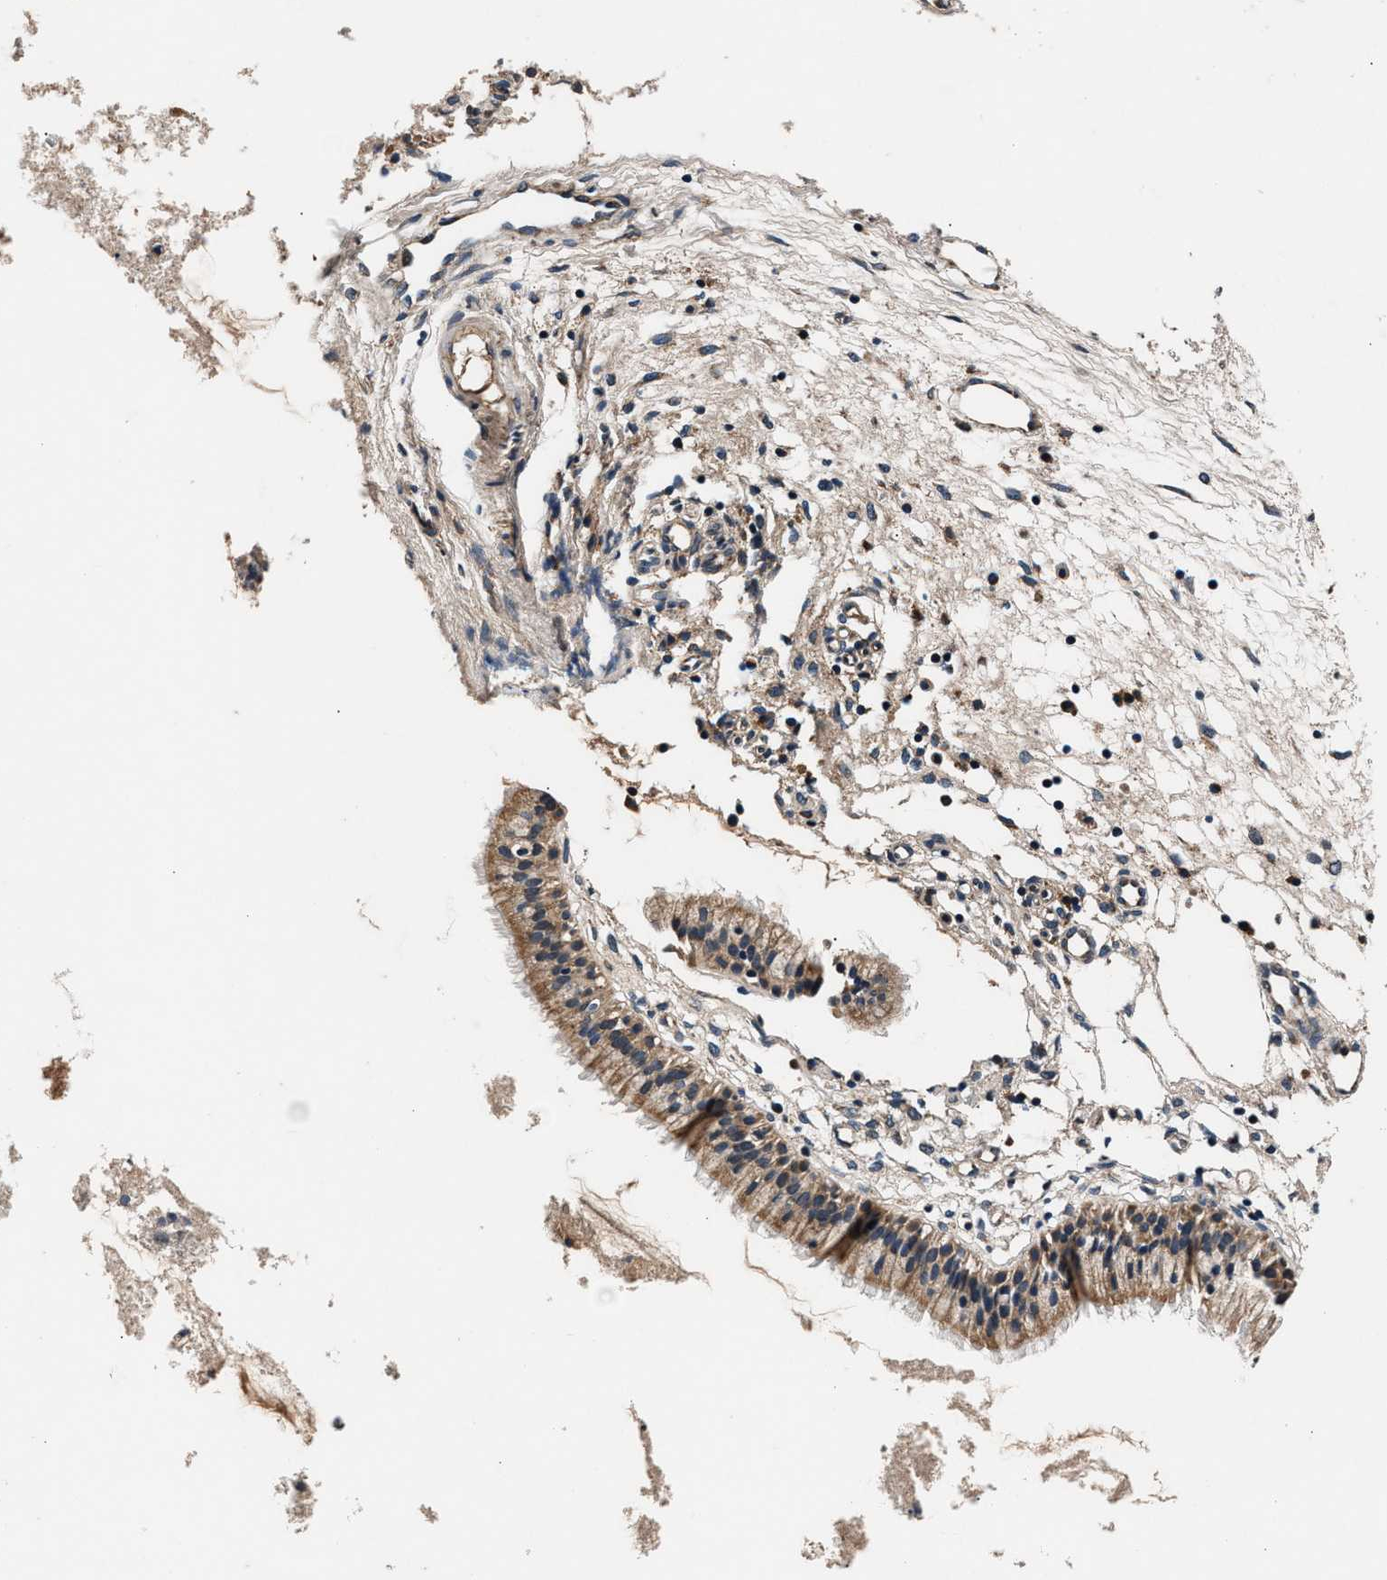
{"staining": {"intensity": "moderate", "quantity": ">75%", "location": "cytoplasmic/membranous"}, "tissue": "nasopharynx", "cell_type": "Respiratory epithelial cells", "image_type": "normal", "snomed": [{"axis": "morphology", "description": "Normal tissue, NOS"}, {"axis": "topography", "description": "Nasopharynx"}], "caption": "The image displays immunohistochemical staining of normal nasopharynx. There is moderate cytoplasmic/membranous expression is identified in approximately >75% of respiratory epithelial cells. (Stains: DAB in brown, nuclei in blue, Microscopy: brightfield microscopy at high magnification).", "gene": "IMMT", "patient": {"sex": "male", "age": 21}}